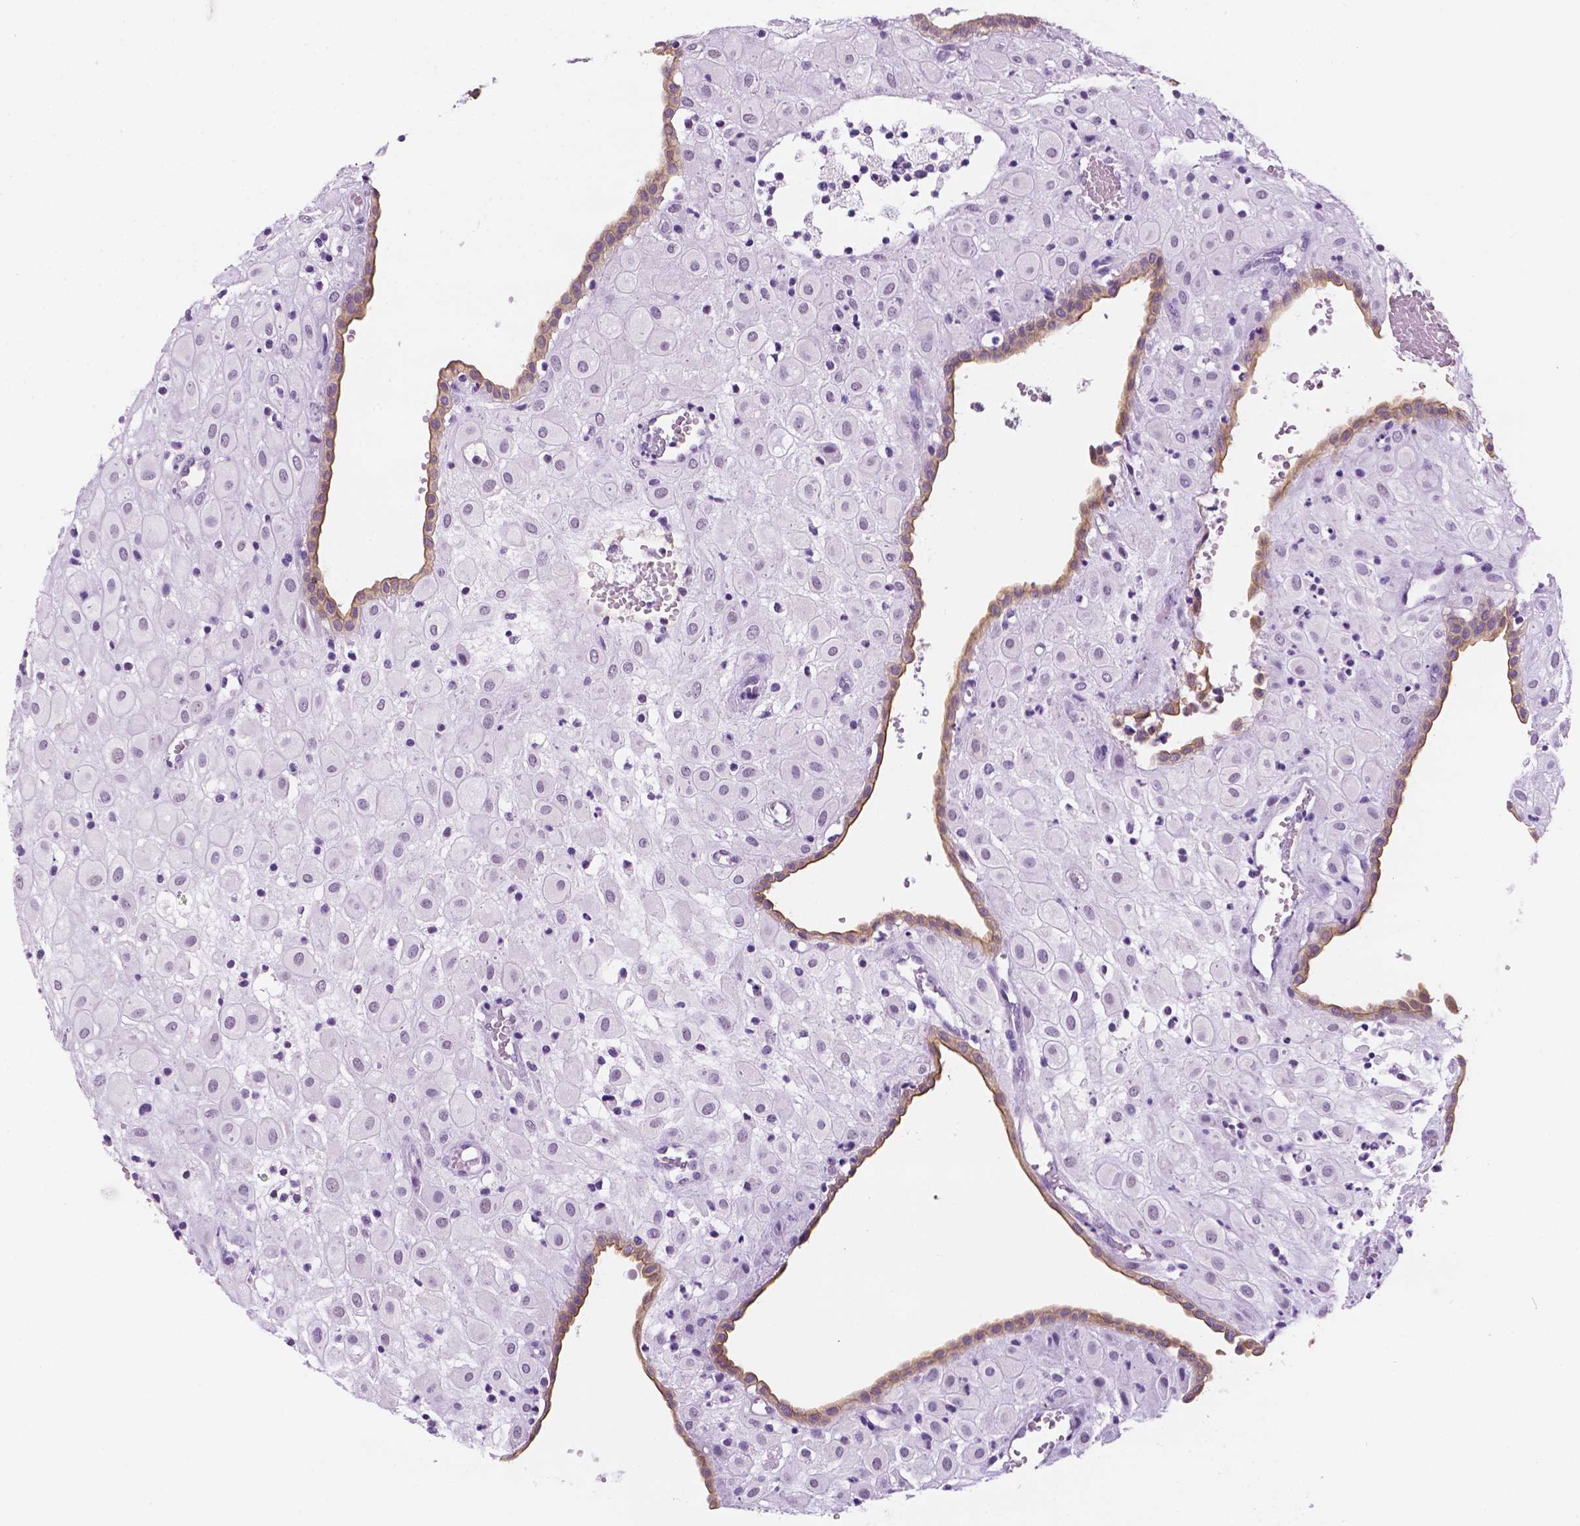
{"staining": {"intensity": "negative", "quantity": "none", "location": "none"}, "tissue": "placenta", "cell_type": "Decidual cells", "image_type": "normal", "snomed": [{"axis": "morphology", "description": "Normal tissue, NOS"}, {"axis": "topography", "description": "Placenta"}], "caption": "An image of placenta stained for a protein shows no brown staining in decidual cells.", "gene": "PPL", "patient": {"sex": "female", "age": 24}}